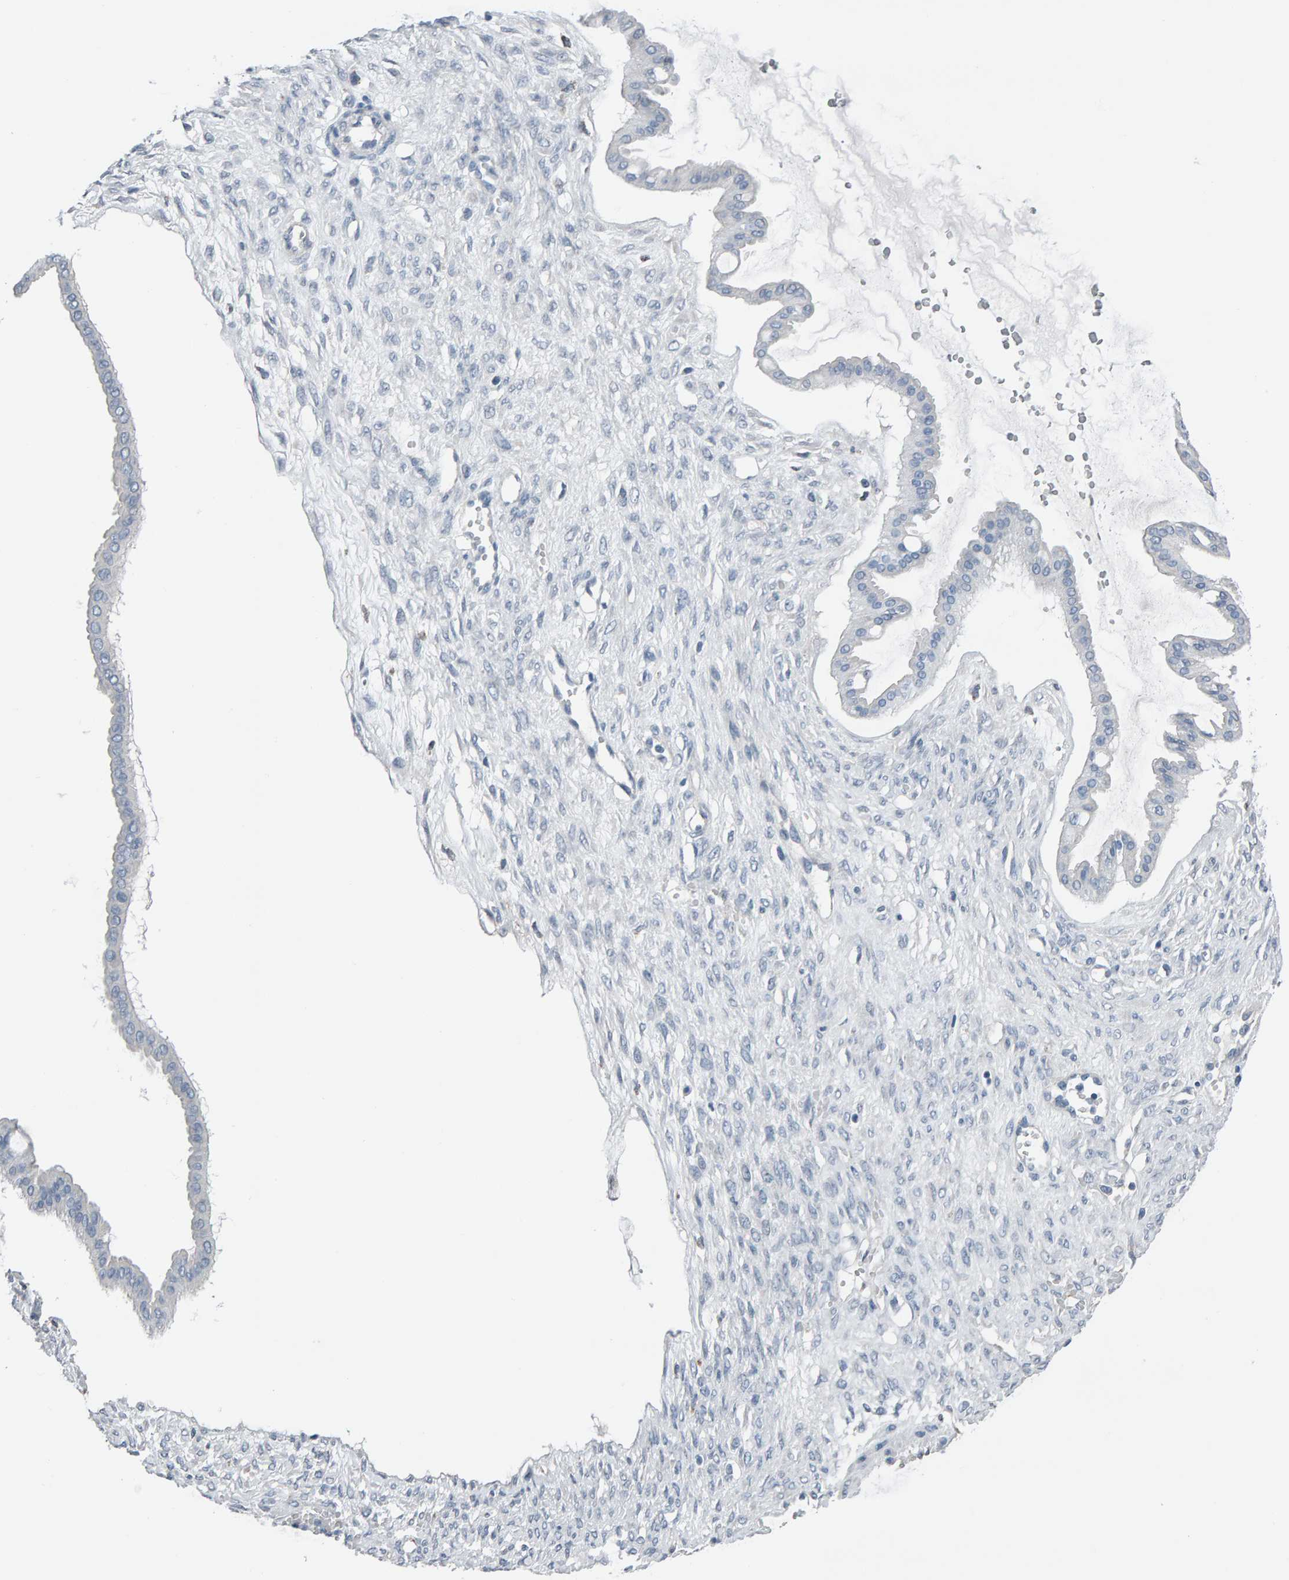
{"staining": {"intensity": "negative", "quantity": "none", "location": "none"}, "tissue": "ovarian cancer", "cell_type": "Tumor cells", "image_type": "cancer", "snomed": [{"axis": "morphology", "description": "Cystadenocarcinoma, mucinous, NOS"}, {"axis": "topography", "description": "Ovary"}], "caption": "Tumor cells are negative for brown protein staining in ovarian cancer (mucinous cystadenocarcinoma).", "gene": "IPPK", "patient": {"sex": "female", "age": 73}}